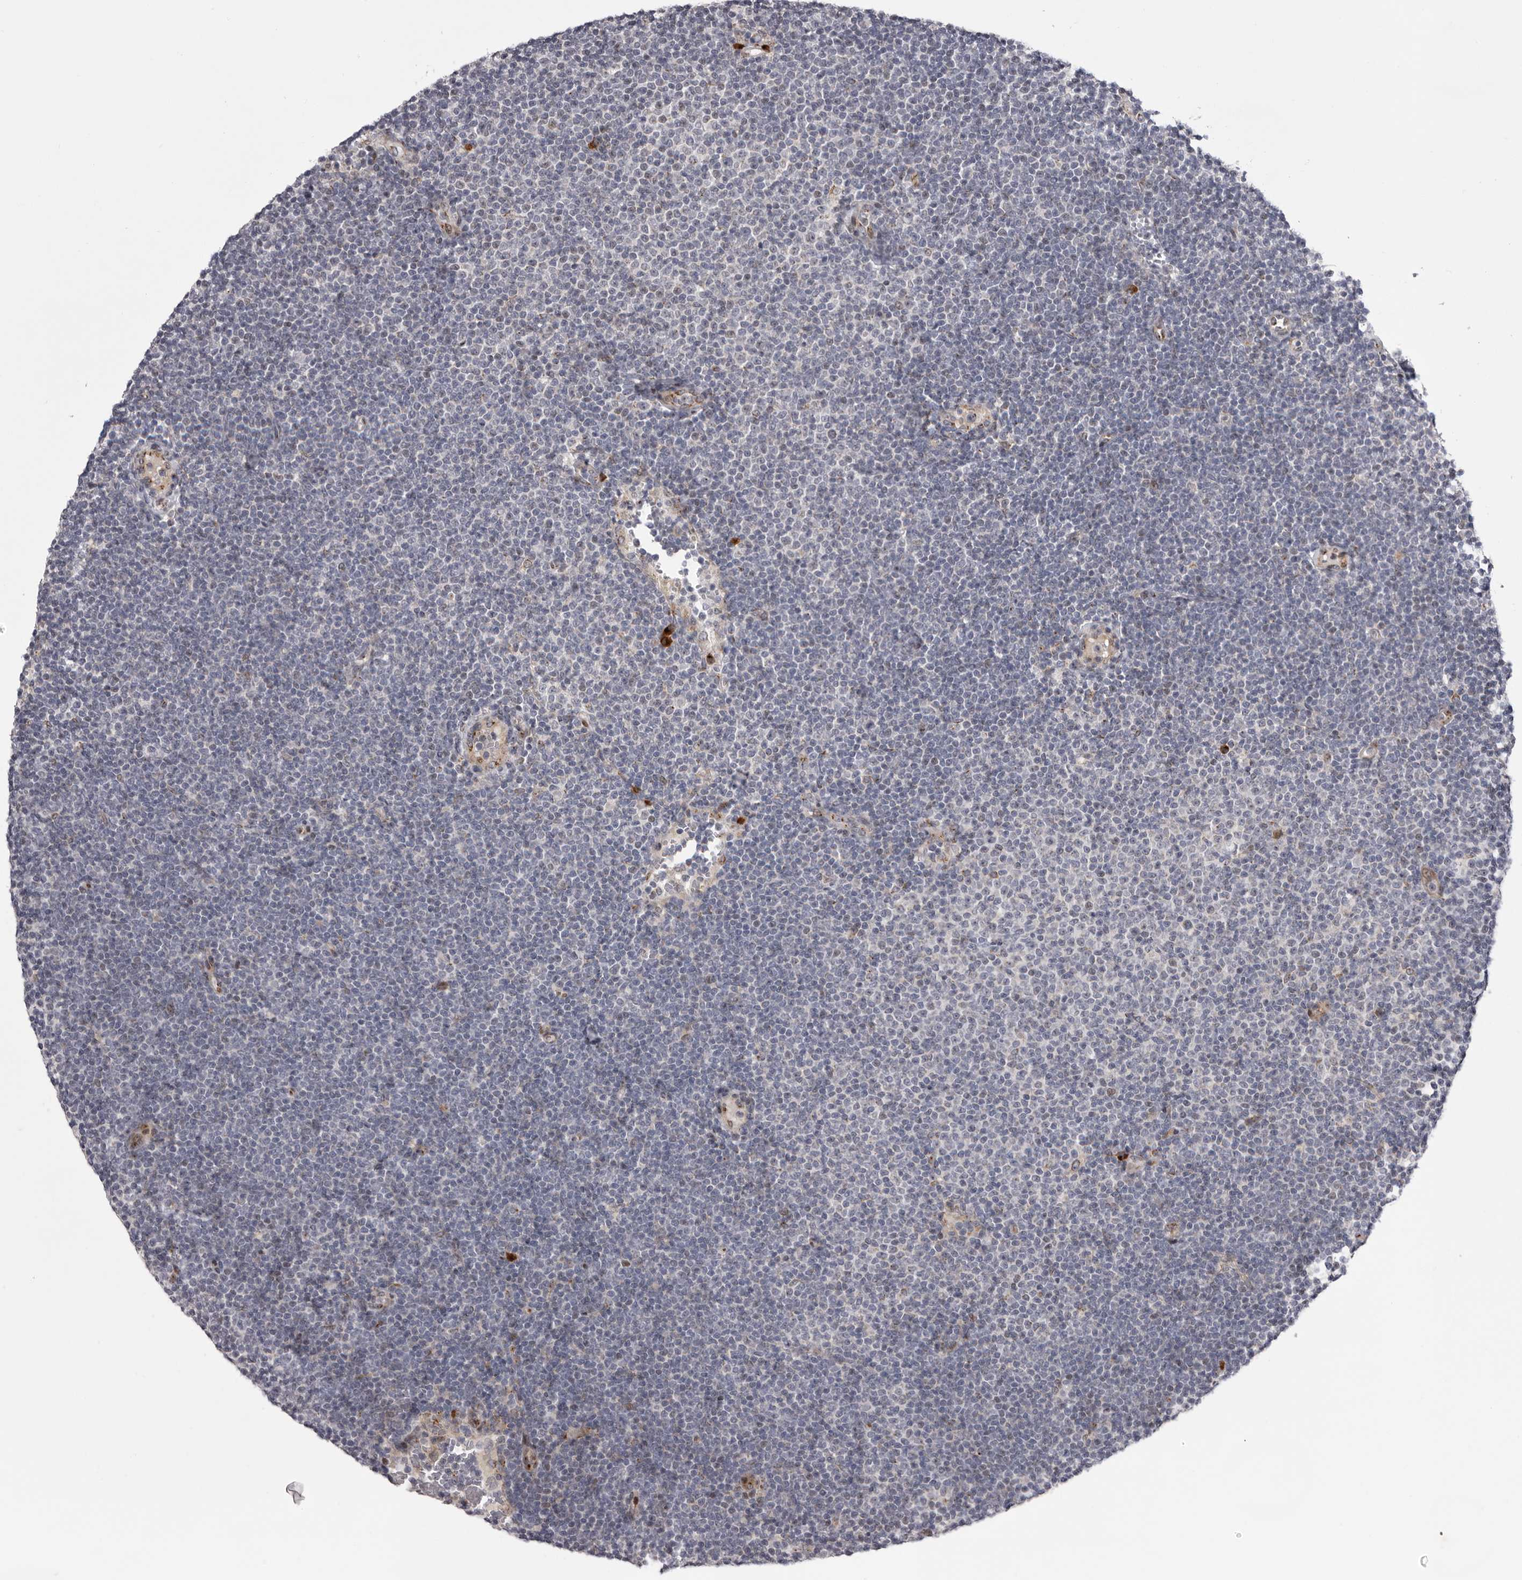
{"staining": {"intensity": "negative", "quantity": "none", "location": "none"}, "tissue": "lymphoma", "cell_type": "Tumor cells", "image_type": "cancer", "snomed": [{"axis": "morphology", "description": "Malignant lymphoma, non-Hodgkin's type, Low grade"}, {"axis": "topography", "description": "Lymph node"}], "caption": "The IHC micrograph has no significant staining in tumor cells of malignant lymphoma, non-Hodgkin's type (low-grade) tissue.", "gene": "WDR47", "patient": {"sex": "female", "age": 53}}